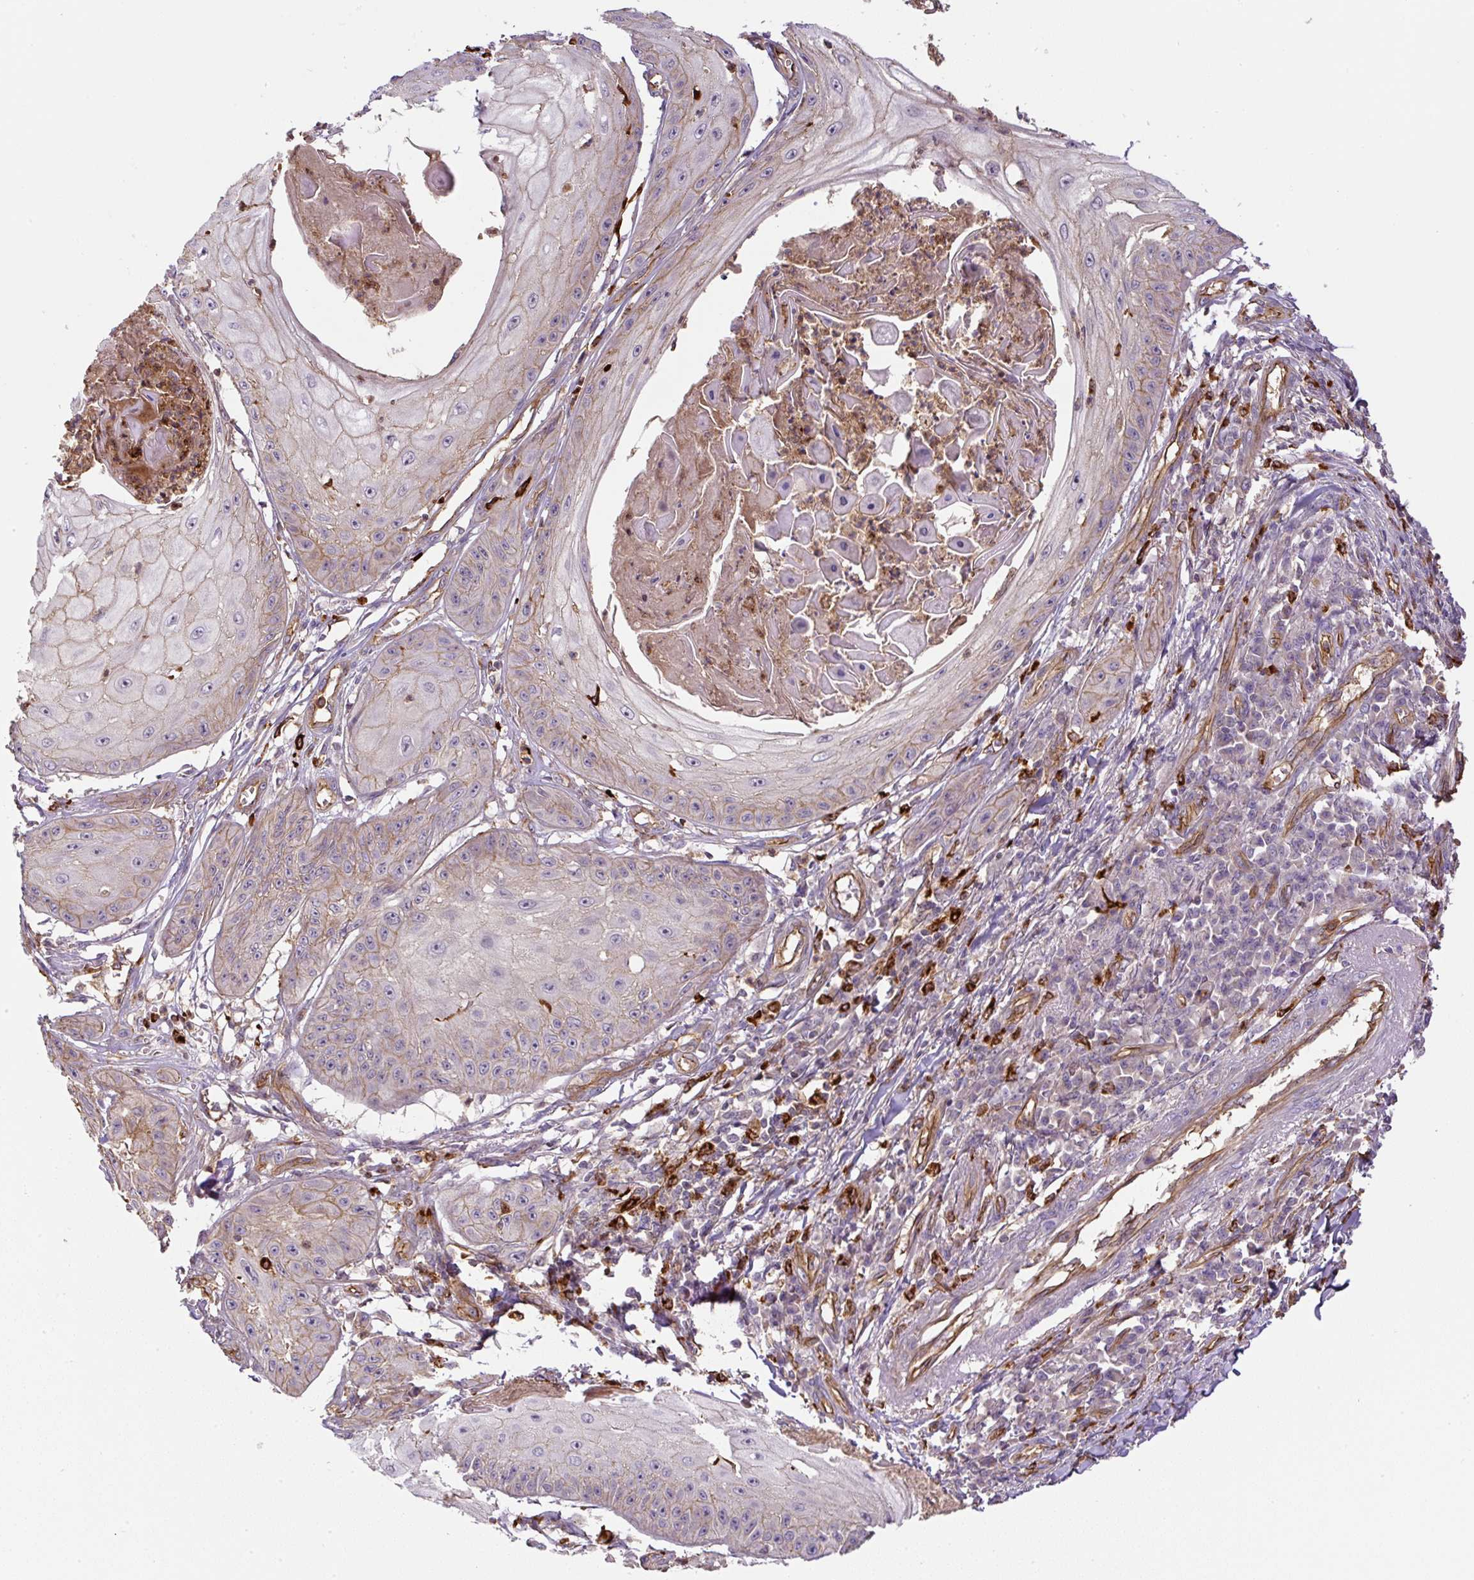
{"staining": {"intensity": "weak", "quantity": "25%-75%", "location": "cytoplasmic/membranous"}, "tissue": "skin cancer", "cell_type": "Tumor cells", "image_type": "cancer", "snomed": [{"axis": "morphology", "description": "Squamous cell carcinoma, NOS"}, {"axis": "topography", "description": "Skin"}], "caption": "Weak cytoplasmic/membranous expression is identified in approximately 25%-75% of tumor cells in skin cancer (squamous cell carcinoma). (IHC, brightfield microscopy, high magnification).", "gene": "B3GALT5", "patient": {"sex": "male", "age": 70}}